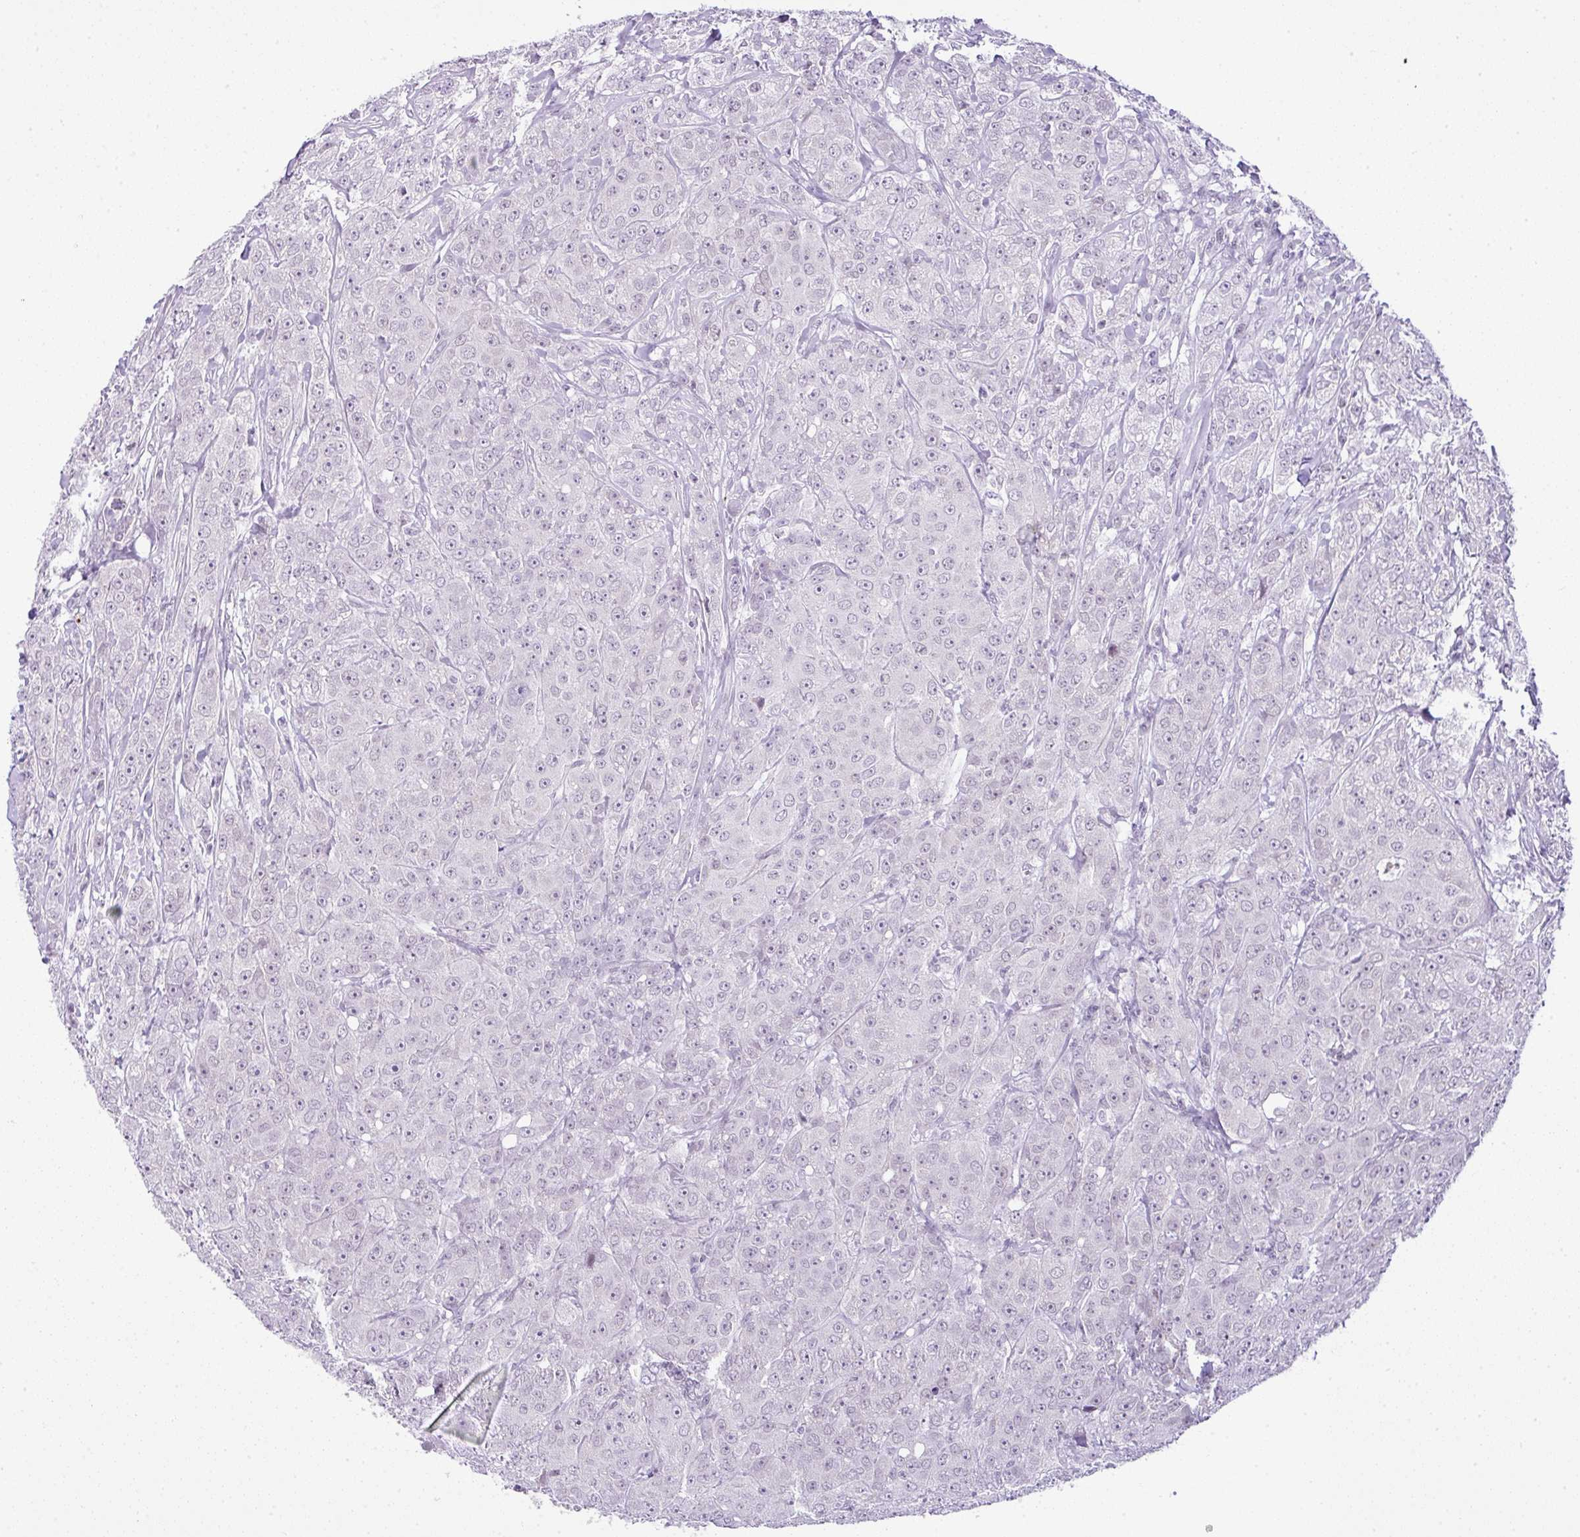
{"staining": {"intensity": "negative", "quantity": "none", "location": "none"}, "tissue": "breast cancer", "cell_type": "Tumor cells", "image_type": "cancer", "snomed": [{"axis": "morphology", "description": "Duct carcinoma"}, {"axis": "topography", "description": "Breast"}], "caption": "Tumor cells show no significant protein positivity in breast invasive ductal carcinoma.", "gene": "CMTM5", "patient": {"sex": "female", "age": 43}}